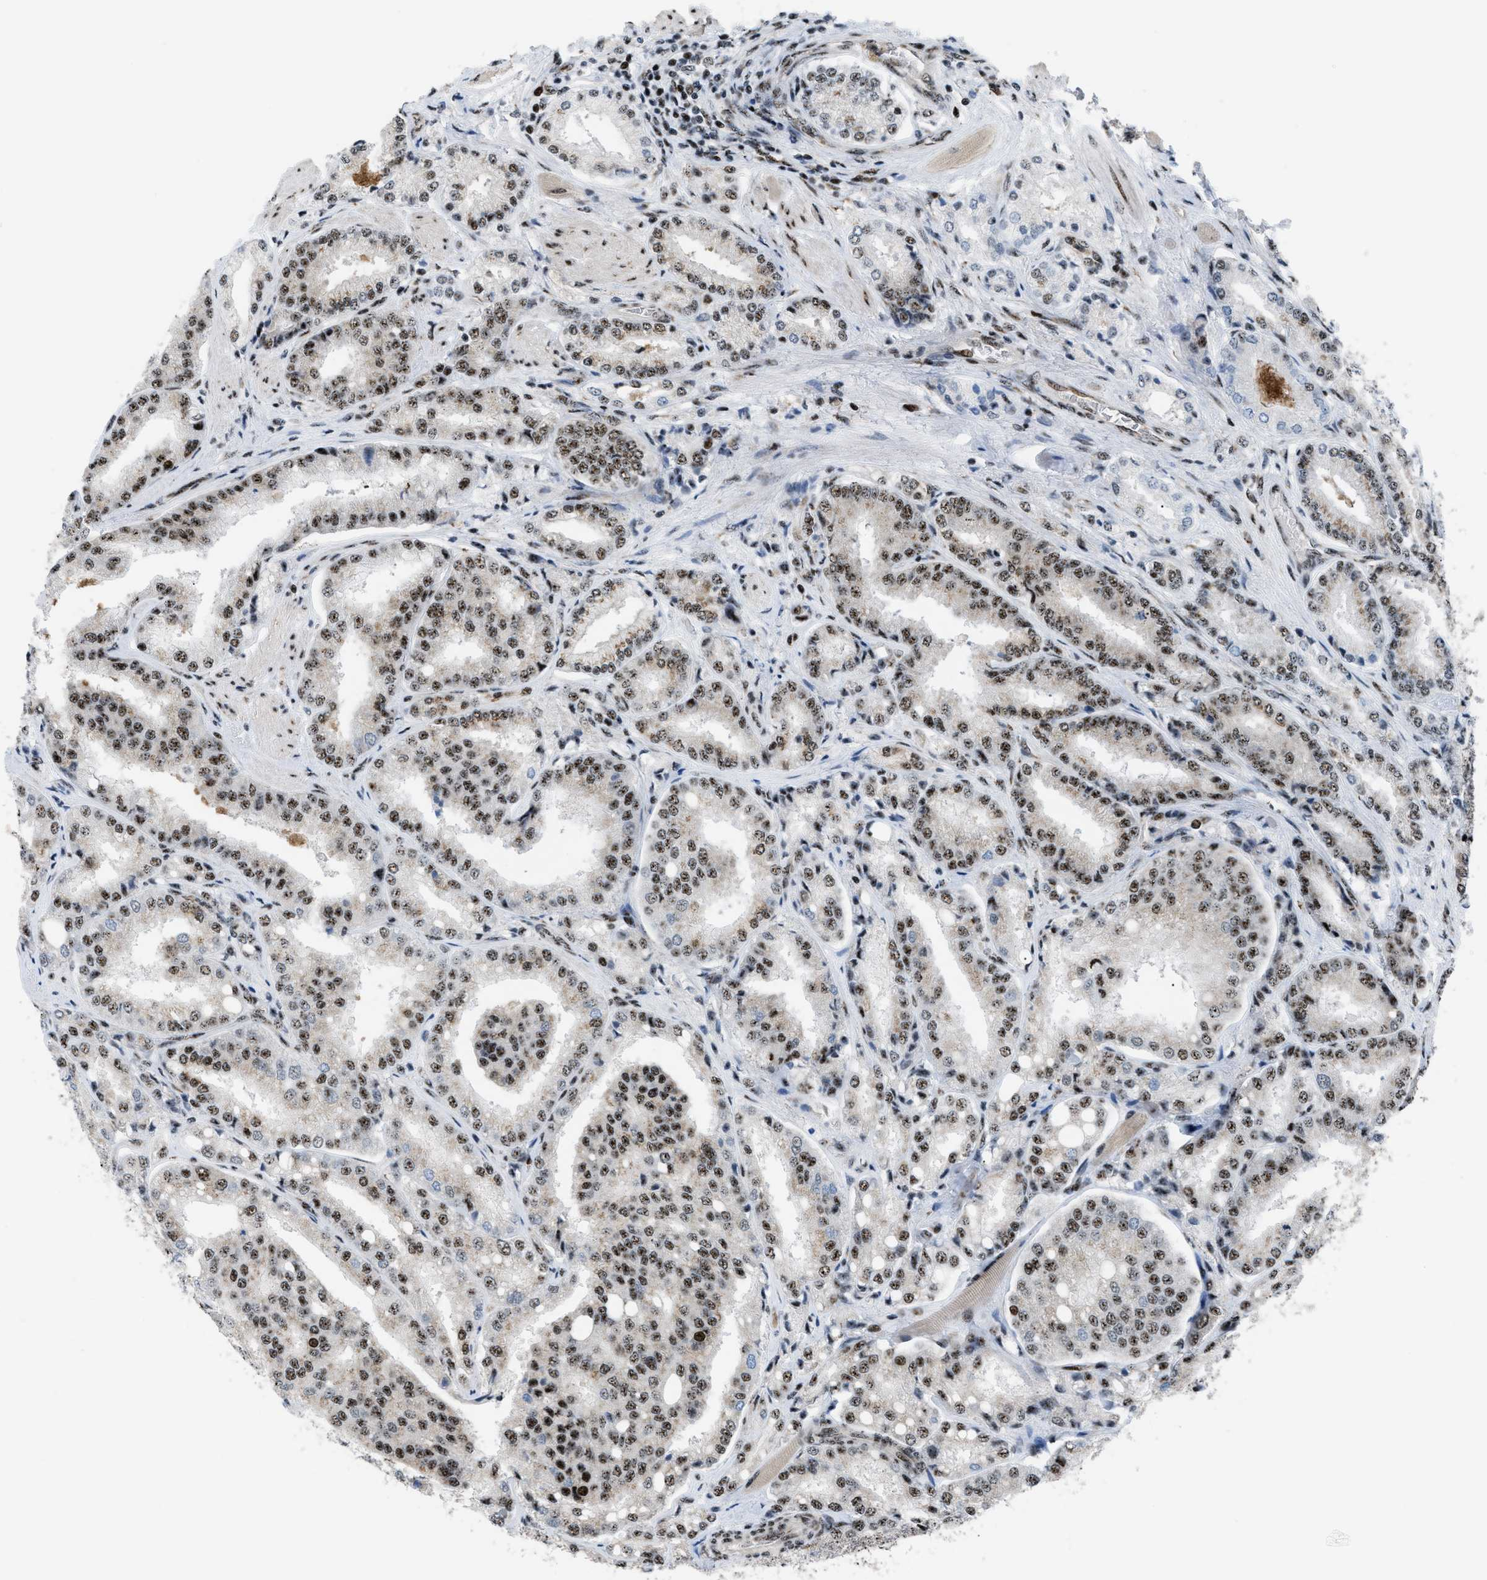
{"staining": {"intensity": "moderate", "quantity": ">75%", "location": "nuclear"}, "tissue": "prostate cancer", "cell_type": "Tumor cells", "image_type": "cancer", "snomed": [{"axis": "morphology", "description": "Adenocarcinoma, High grade"}, {"axis": "topography", "description": "Prostate"}], "caption": "Immunohistochemistry (IHC) photomicrograph of human high-grade adenocarcinoma (prostate) stained for a protein (brown), which reveals medium levels of moderate nuclear expression in approximately >75% of tumor cells.", "gene": "CDR2", "patient": {"sex": "male", "age": 50}}